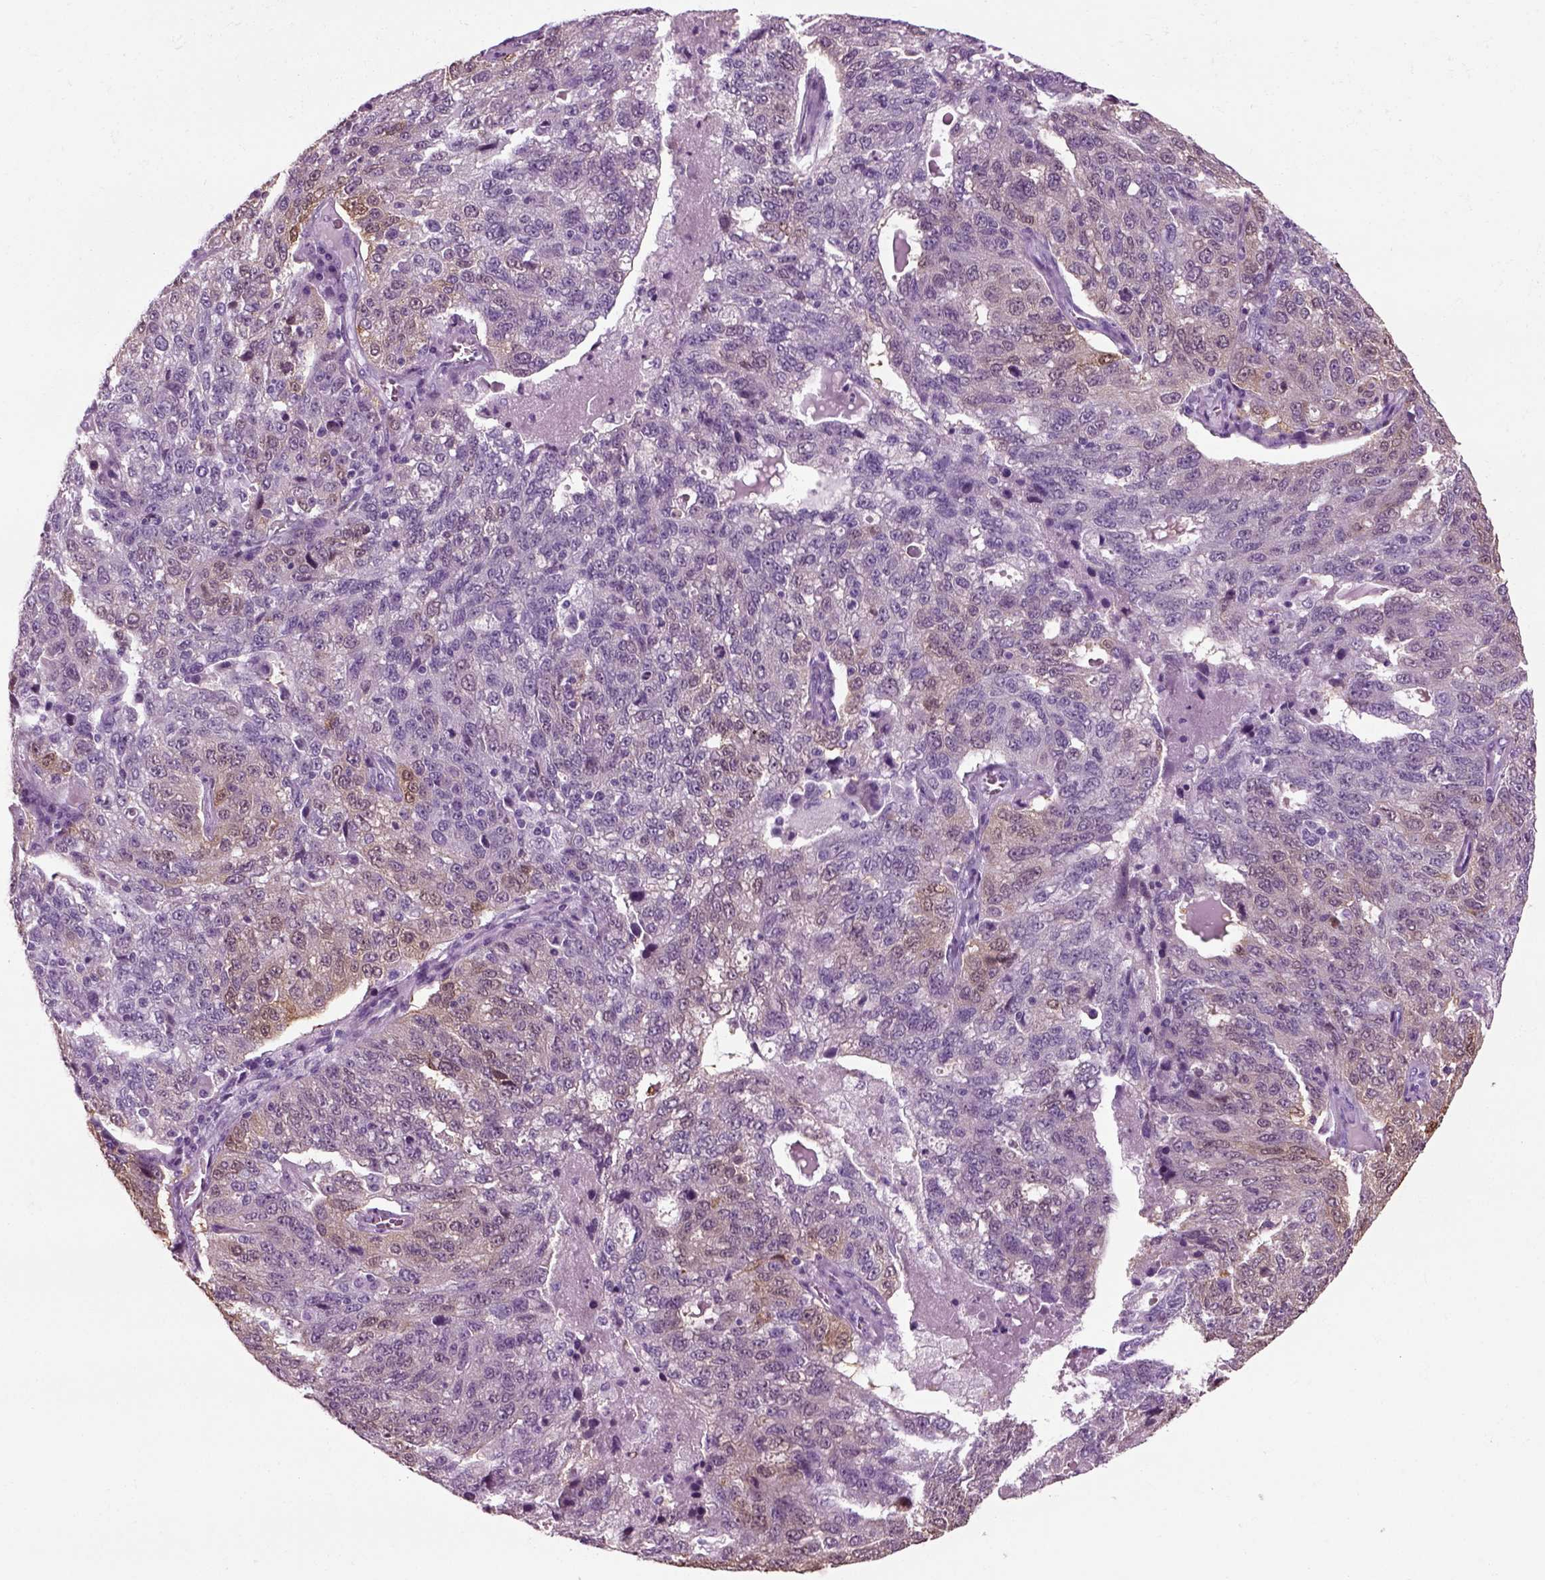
{"staining": {"intensity": "weak", "quantity": "<25%", "location": "cytoplasmic/membranous"}, "tissue": "ovarian cancer", "cell_type": "Tumor cells", "image_type": "cancer", "snomed": [{"axis": "morphology", "description": "Cystadenocarcinoma, serous, NOS"}, {"axis": "topography", "description": "Ovary"}], "caption": "Immunohistochemistry (IHC) image of neoplastic tissue: human serous cystadenocarcinoma (ovarian) stained with DAB (3,3'-diaminobenzidine) reveals no significant protein staining in tumor cells. Nuclei are stained in blue.", "gene": "CRABP1", "patient": {"sex": "female", "age": 71}}